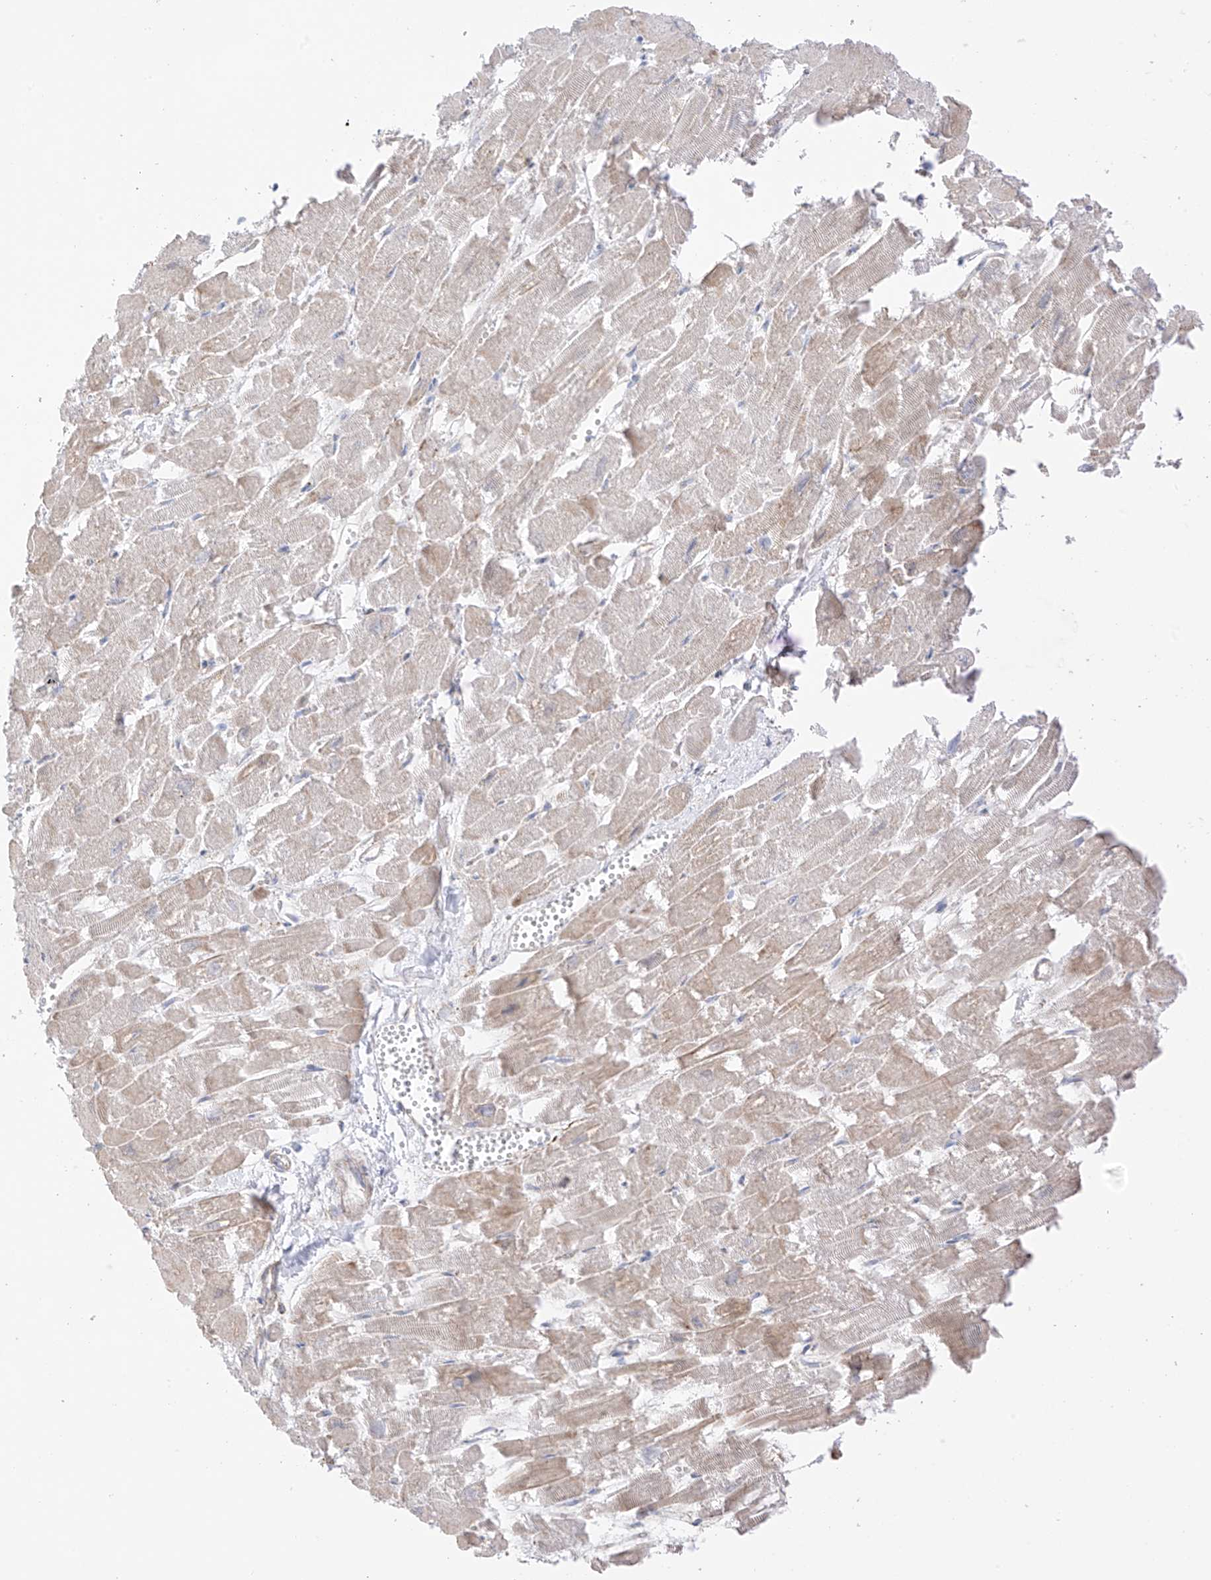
{"staining": {"intensity": "weak", "quantity": "25%-75%", "location": "cytoplasmic/membranous"}, "tissue": "heart muscle", "cell_type": "Cardiomyocytes", "image_type": "normal", "snomed": [{"axis": "morphology", "description": "Normal tissue, NOS"}, {"axis": "topography", "description": "Heart"}], "caption": "Protein analysis of normal heart muscle reveals weak cytoplasmic/membranous positivity in approximately 25%-75% of cardiomyocytes.", "gene": "XKR3", "patient": {"sex": "male", "age": 54}}